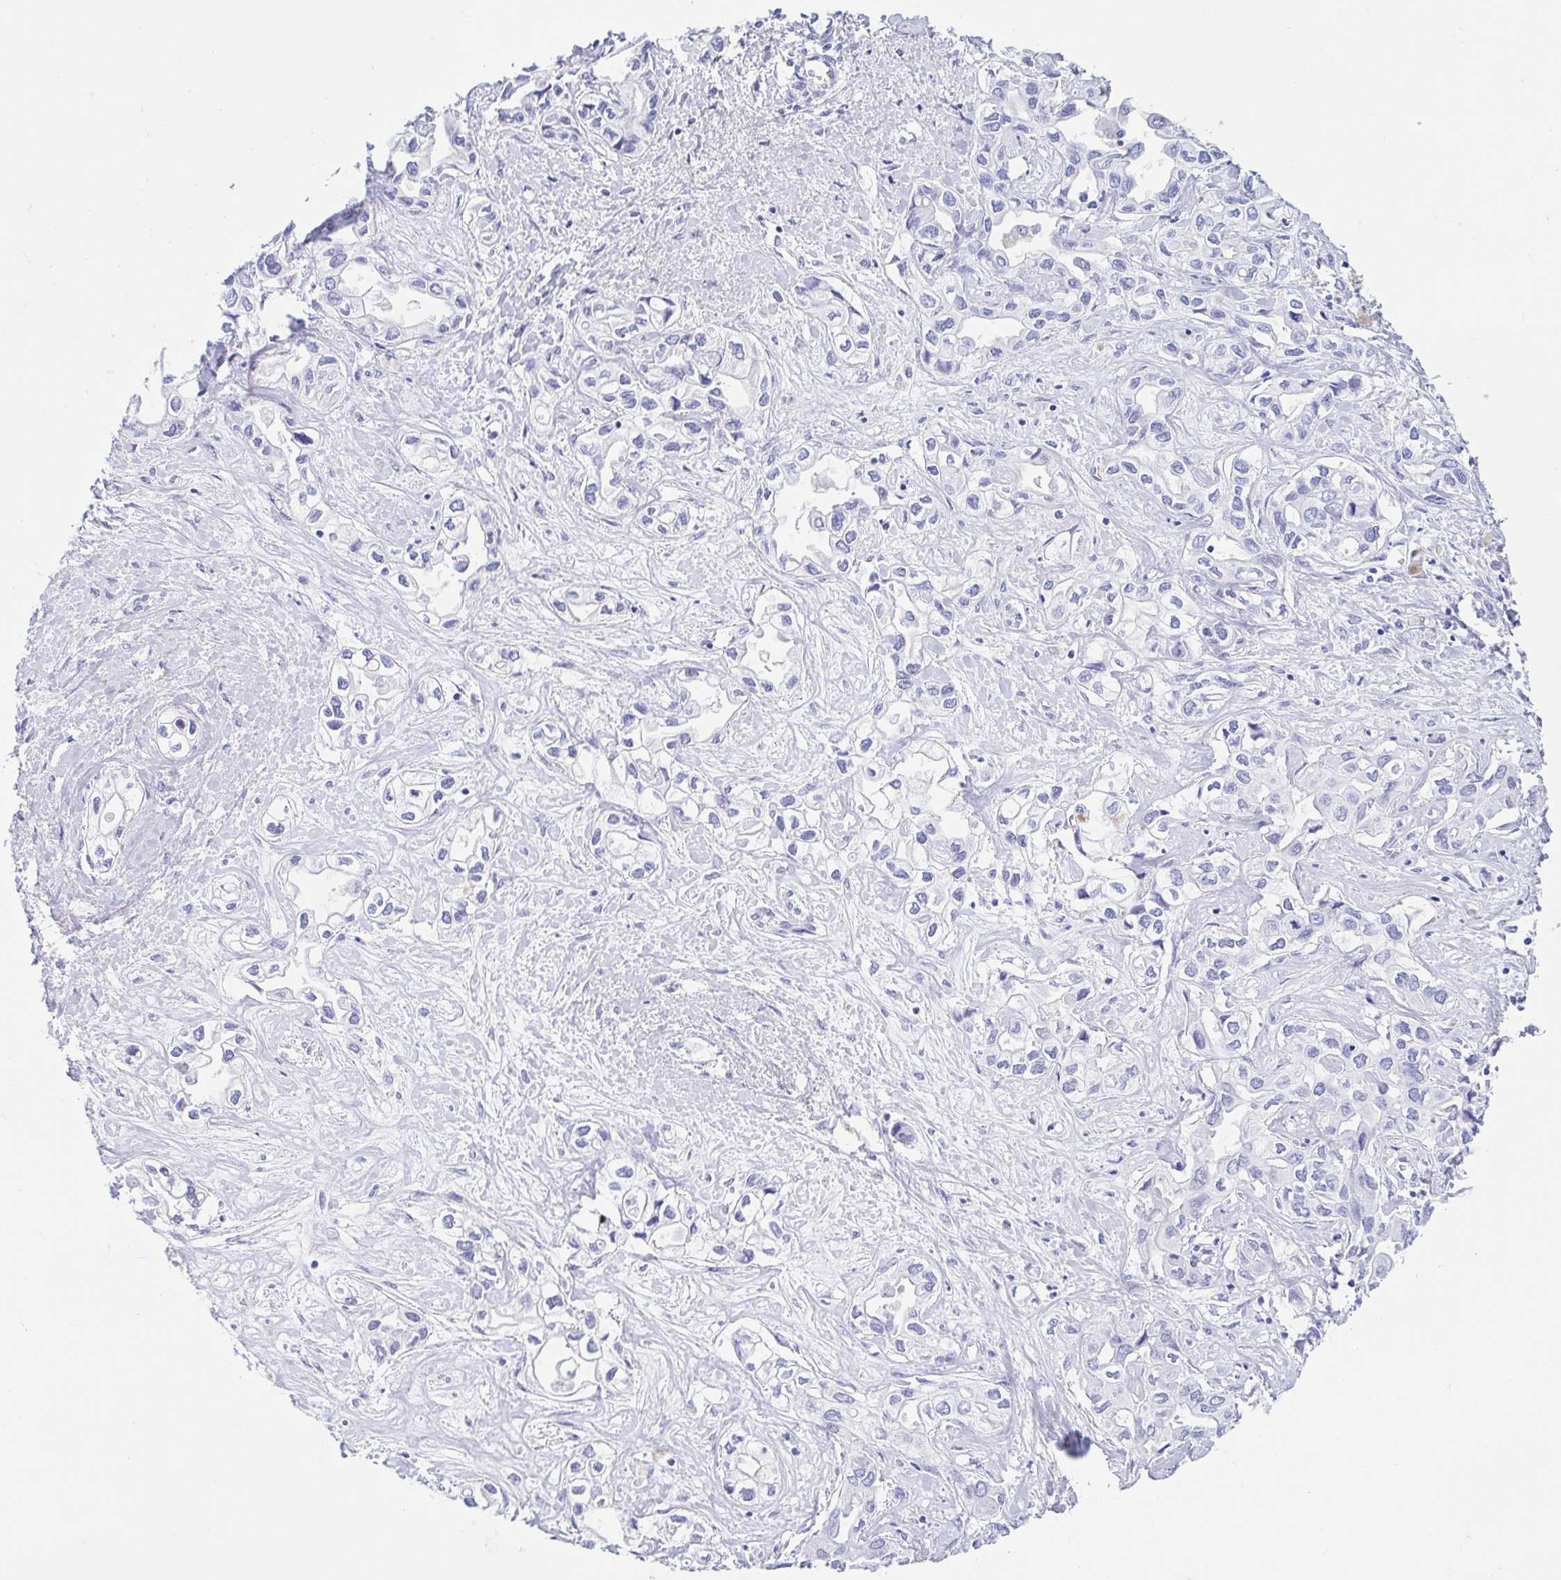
{"staining": {"intensity": "negative", "quantity": "none", "location": "none"}, "tissue": "liver cancer", "cell_type": "Tumor cells", "image_type": "cancer", "snomed": [{"axis": "morphology", "description": "Cholangiocarcinoma"}, {"axis": "topography", "description": "Liver"}], "caption": "Immunohistochemical staining of human cholangiocarcinoma (liver) demonstrates no significant positivity in tumor cells.", "gene": "GKN1", "patient": {"sex": "female", "age": 64}}